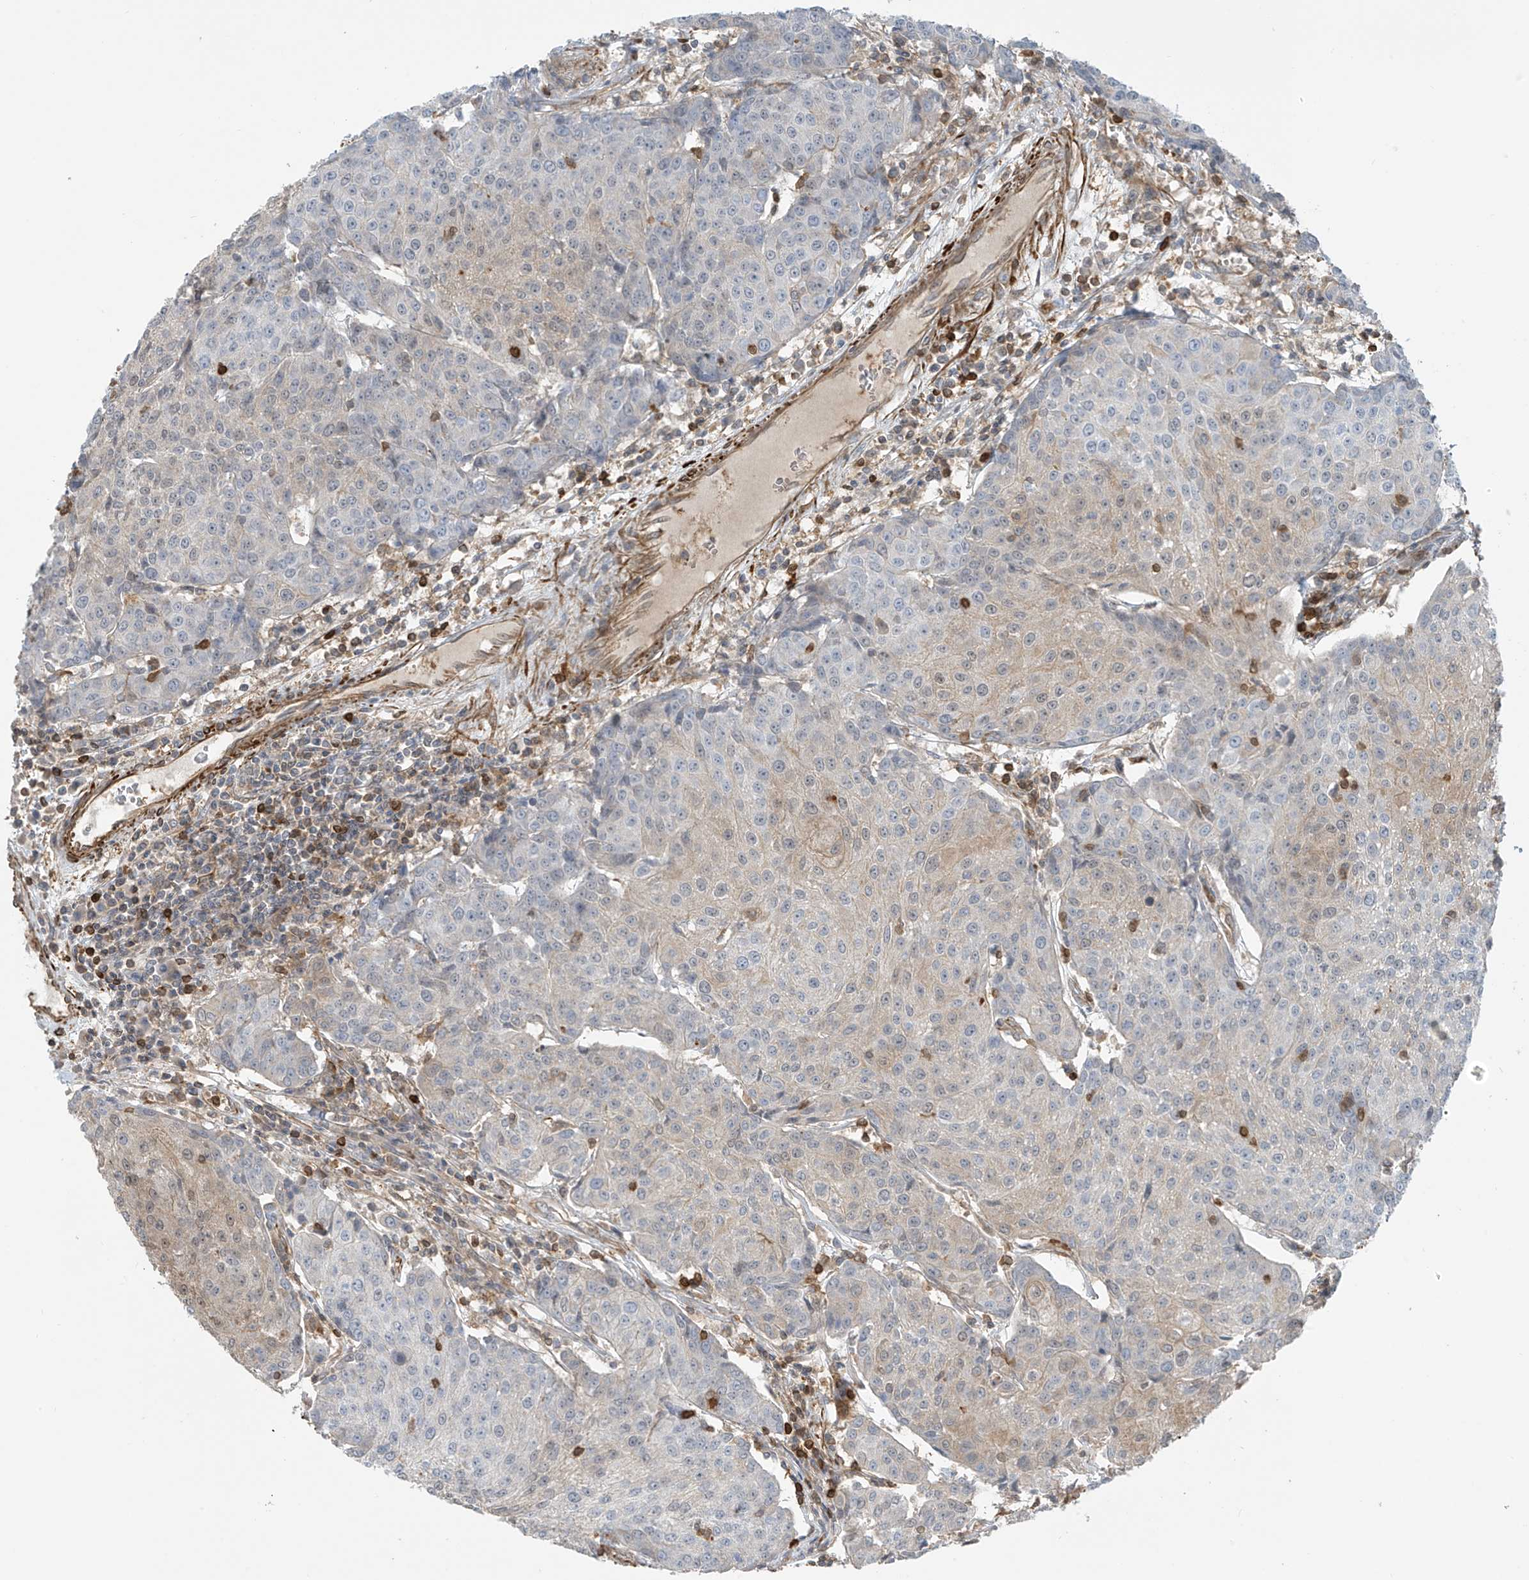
{"staining": {"intensity": "weak", "quantity": "<25%", "location": "cytoplasmic/membranous"}, "tissue": "urothelial cancer", "cell_type": "Tumor cells", "image_type": "cancer", "snomed": [{"axis": "morphology", "description": "Urothelial carcinoma, High grade"}, {"axis": "topography", "description": "Urinary bladder"}], "caption": "Immunohistochemical staining of human urothelial cancer exhibits no significant expression in tumor cells. The staining is performed using DAB brown chromogen with nuclei counter-stained in using hematoxylin.", "gene": "SH3BGRL3", "patient": {"sex": "female", "age": 85}}